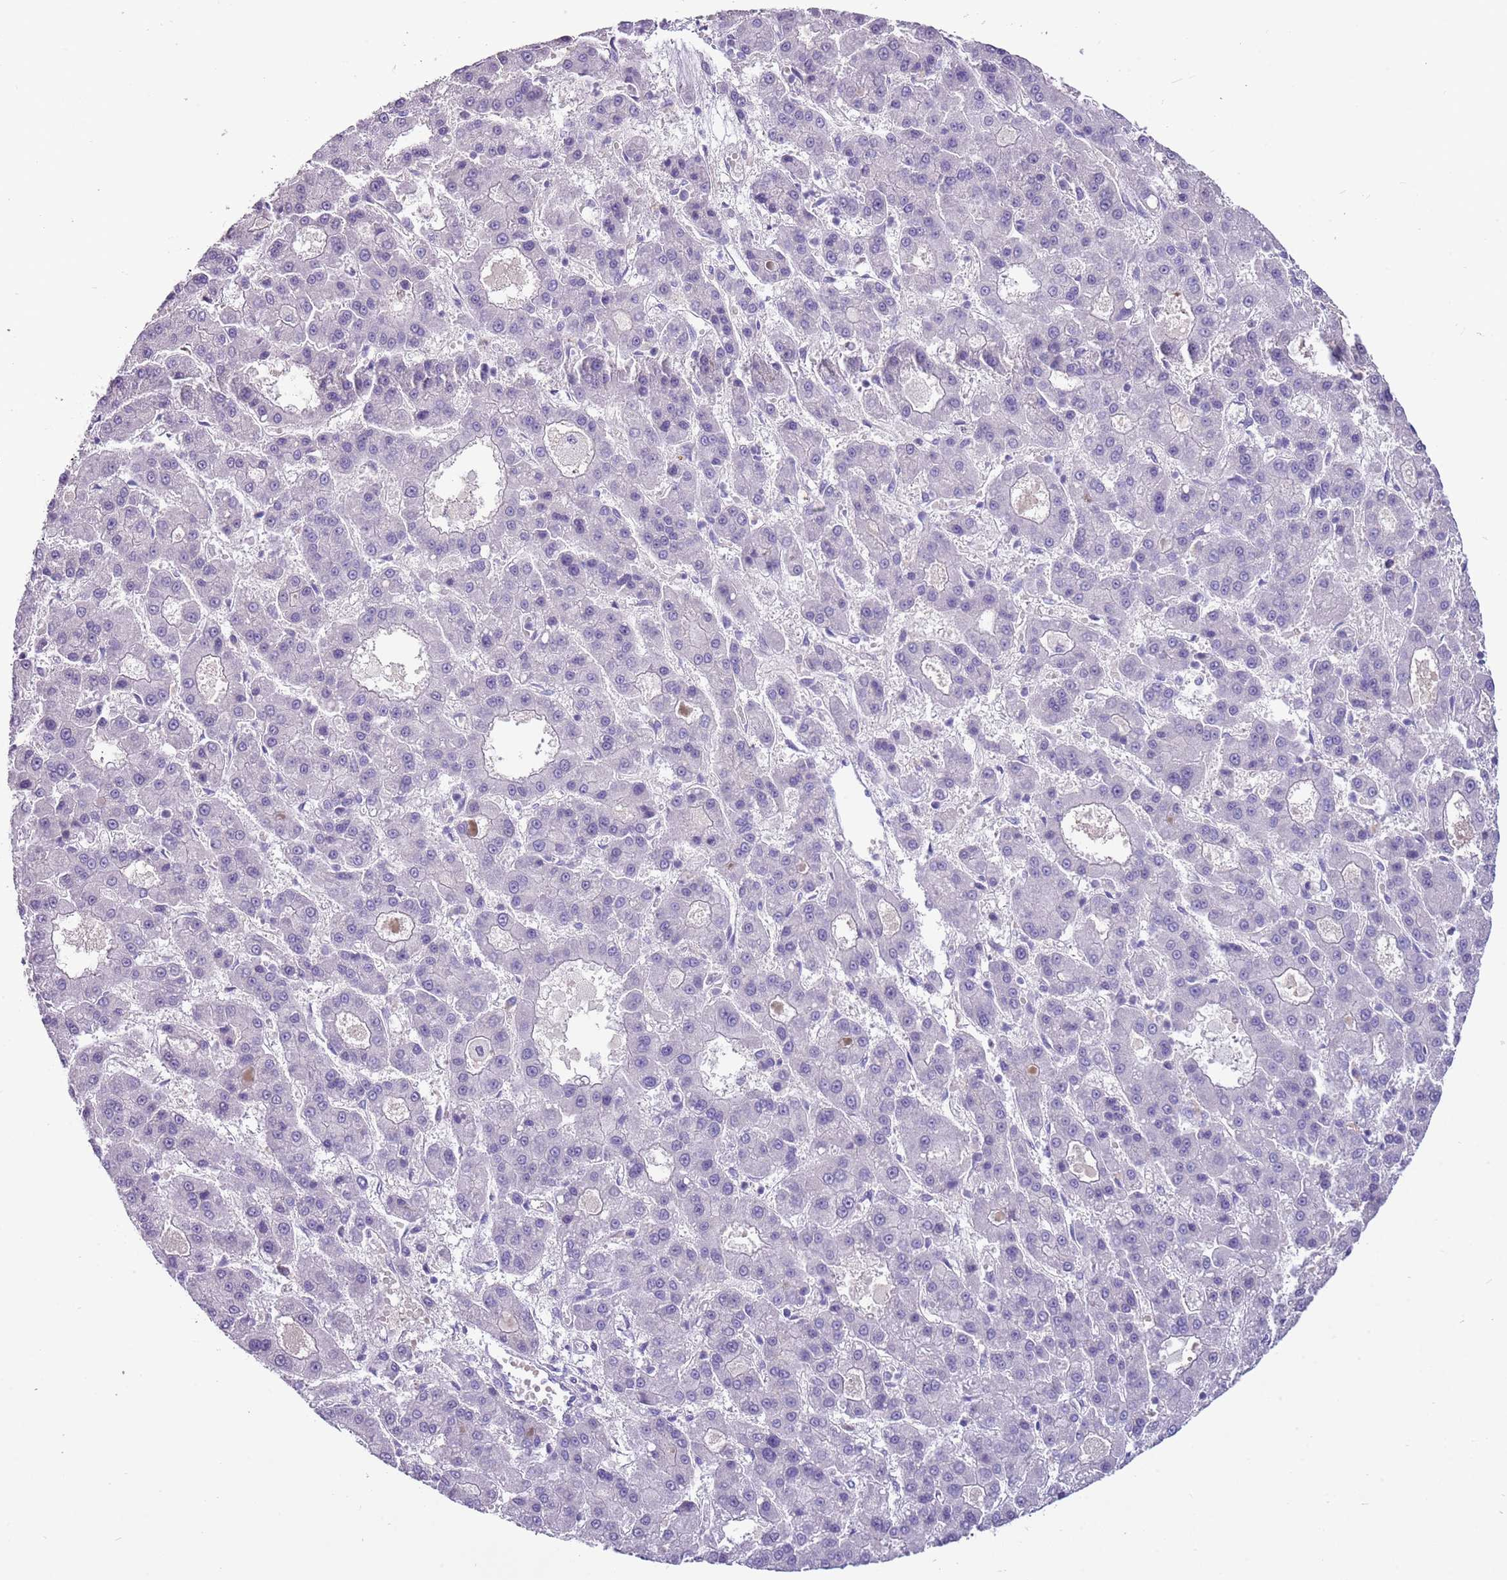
{"staining": {"intensity": "negative", "quantity": "none", "location": "none"}, "tissue": "liver cancer", "cell_type": "Tumor cells", "image_type": "cancer", "snomed": [{"axis": "morphology", "description": "Carcinoma, Hepatocellular, NOS"}, {"axis": "topography", "description": "Liver"}], "caption": "The histopathology image reveals no significant positivity in tumor cells of liver cancer (hepatocellular carcinoma). (Brightfield microscopy of DAB (3,3'-diaminobenzidine) immunohistochemistry at high magnification).", "gene": "SCAMP5", "patient": {"sex": "male", "age": 70}}